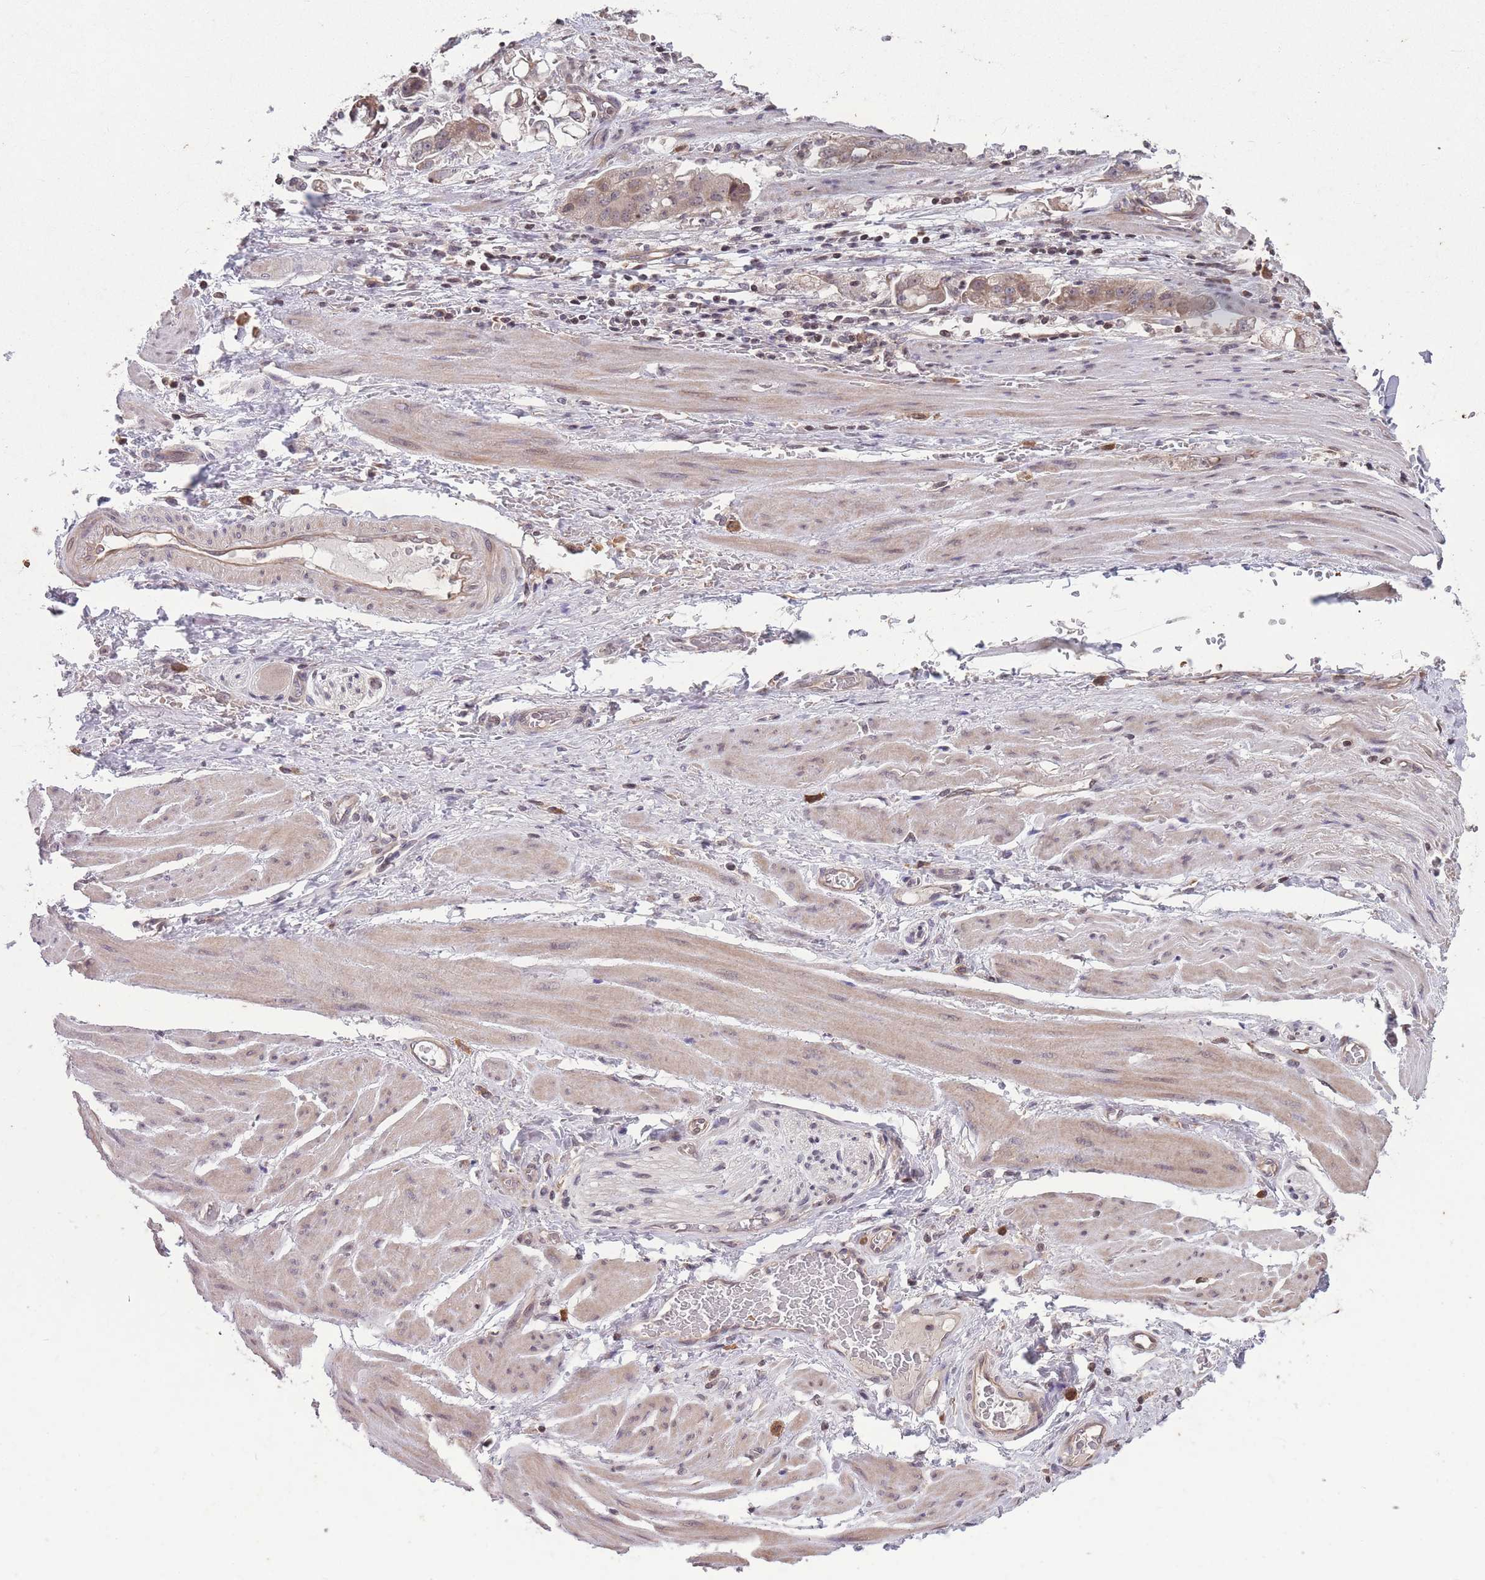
{"staining": {"intensity": "weak", "quantity": ">75%", "location": "cytoplasmic/membranous,nuclear"}, "tissue": "stomach cancer", "cell_type": "Tumor cells", "image_type": "cancer", "snomed": [{"axis": "morphology", "description": "Adenocarcinoma, NOS"}, {"axis": "topography", "description": "Stomach"}], "caption": "Human stomach adenocarcinoma stained for a protein (brown) exhibits weak cytoplasmic/membranous and nuclear positive positivity in about >75% of tumor cells.", "gene": "GGT5", "patient": {"sex": "male", "age": 62}}